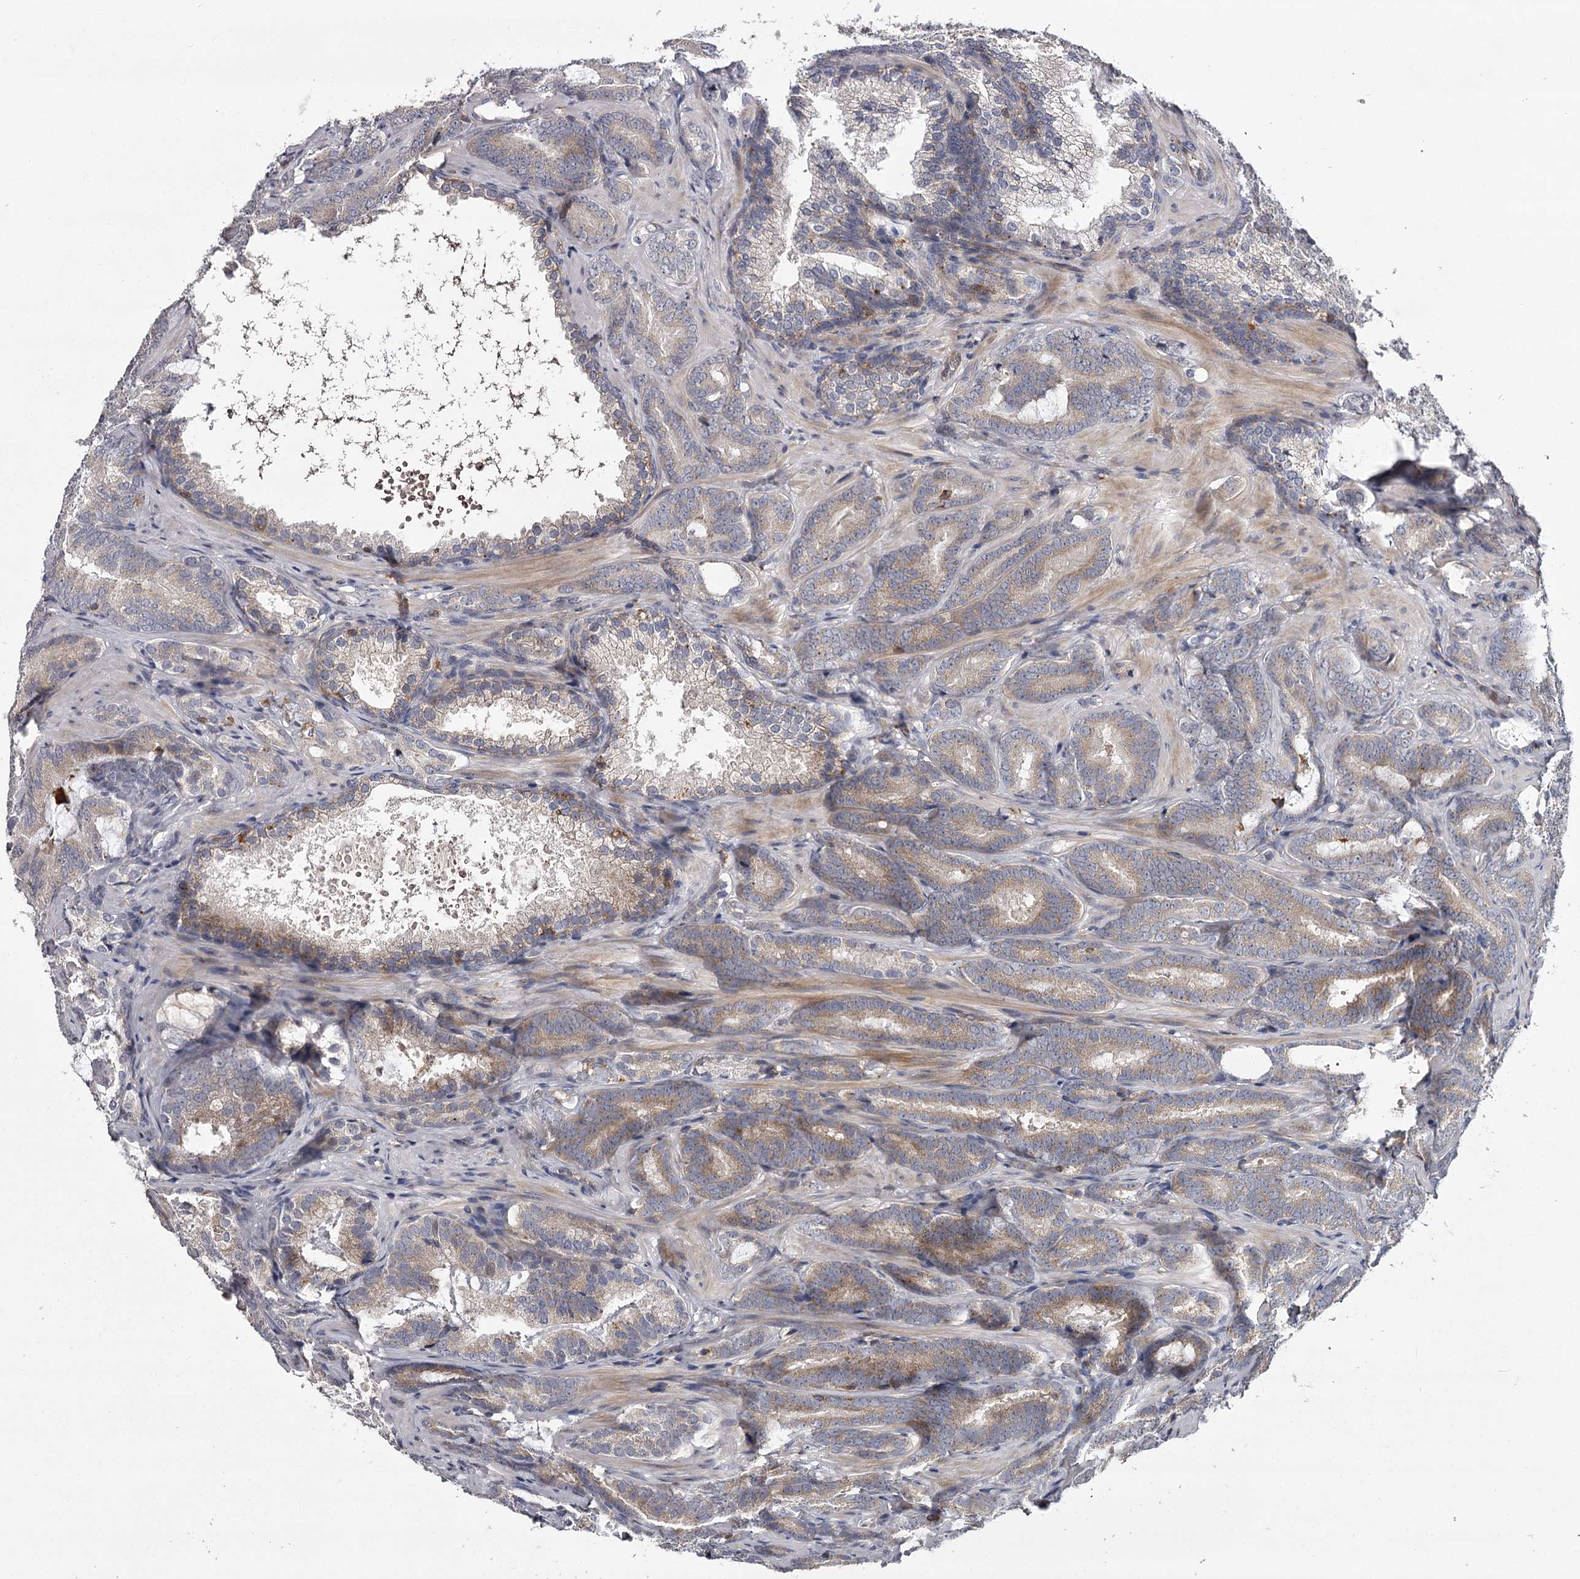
{"staining": {"intensity": "weak", "quantity": ">75%", "location": "cytoplasmic/membranous"}, "tissue": "prostate cancer", "cell_type": "Tumor cells", "image_type": "cancer", "snomed": [{"axis": "morphology", "description": "Adenocarcinoma, Low grade"}, {"axis": "topography", "description": "Prostate"}], "caption": "Immunohistochemical staining of prostate cancer (low-grade adenocarcinoma) demonstrates low levels of weak cytoplasmic/membranous positivity in about >75% of tumor cells.", "gene": "RASSF6", "patient": {"sex": "male", "age": 60}}